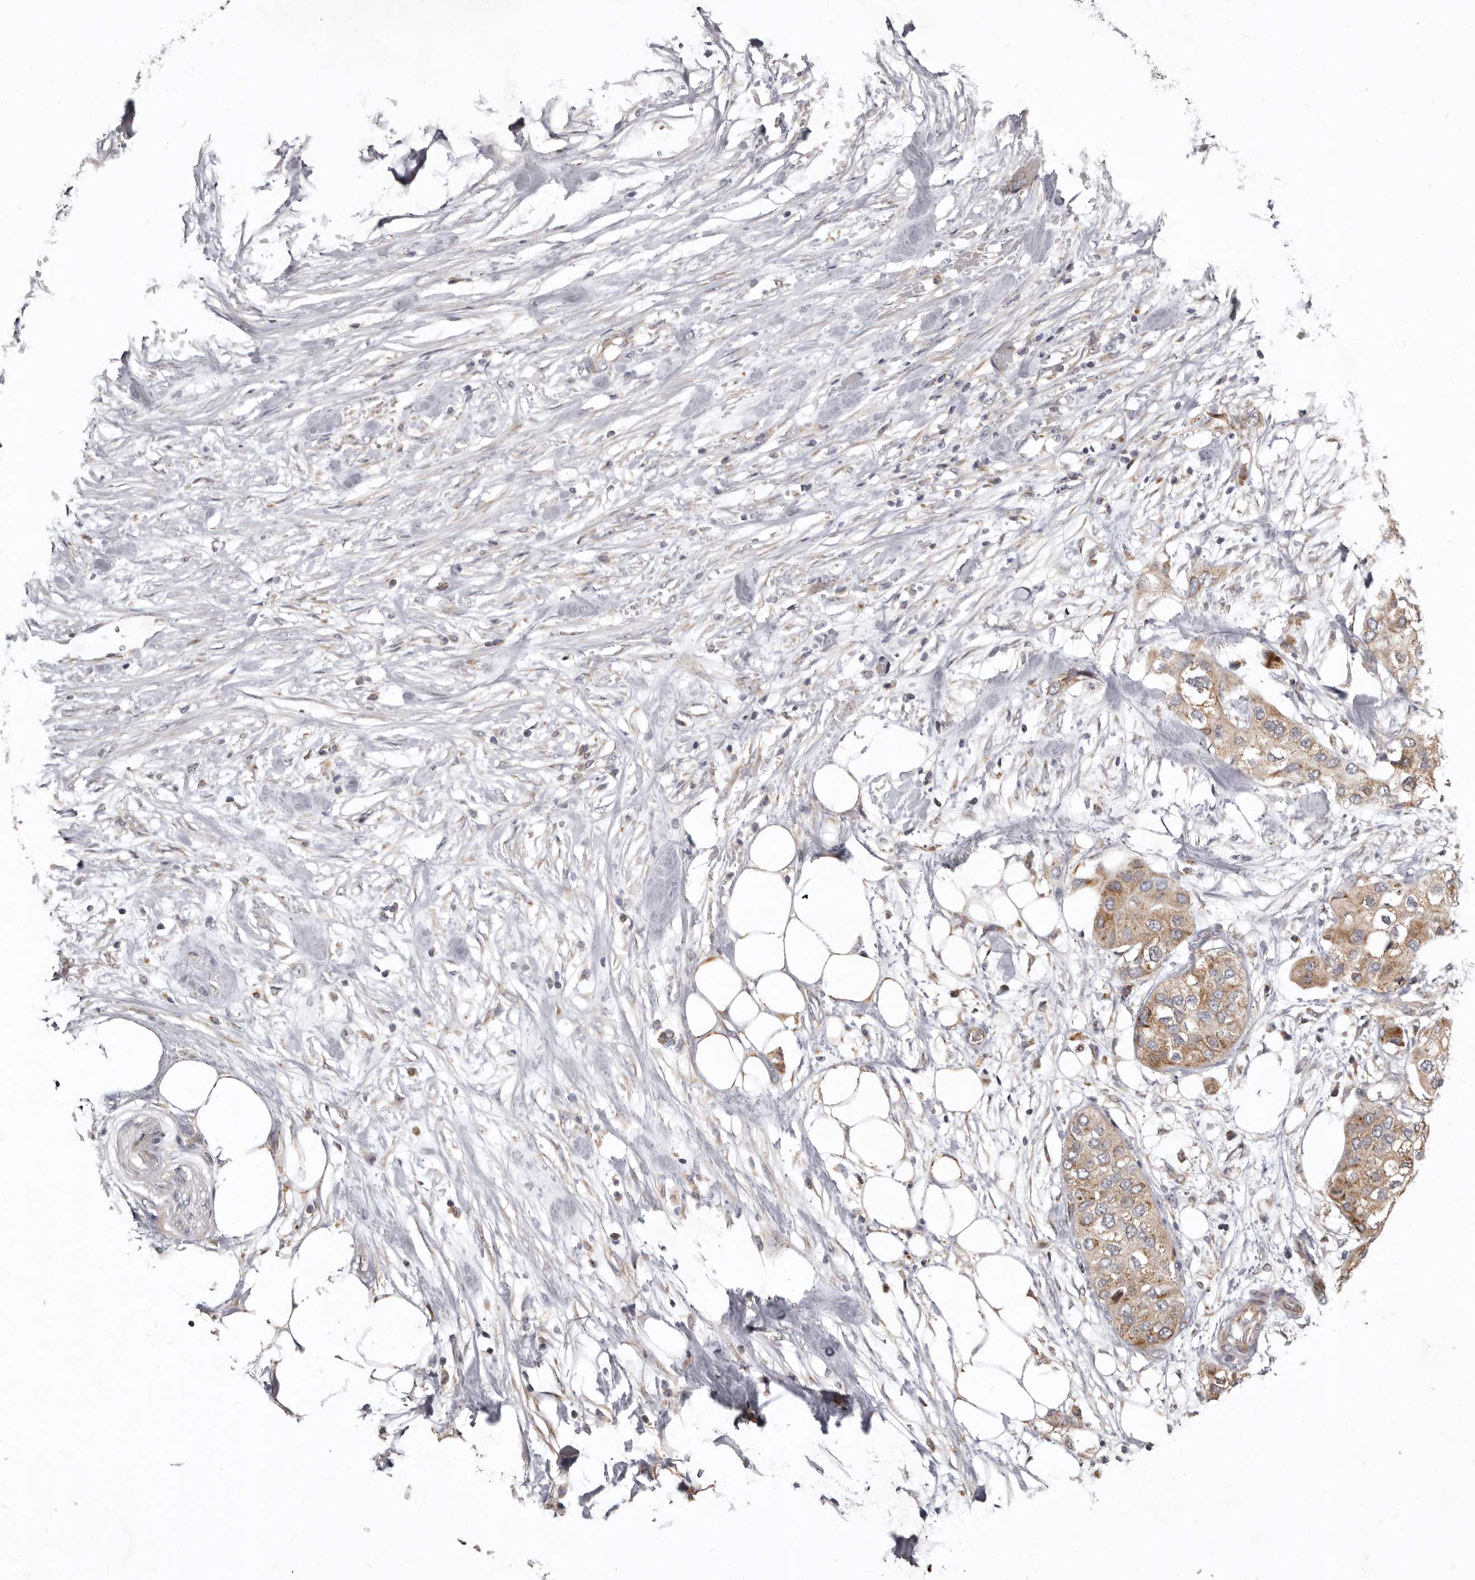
{"staining": {"intensity": "weak", "quantity": ">75%", "location": "cytoplasmic/membranous"}, "tissue": "urothelial cancer", "cell_type": "Tumor cells", "image_type": "cancer", "snomed": [{"axis": "morphology", "description": "Urothelial carcinoma, High grade"}, {"axis": "topography", "description": "Urinary bladder"}], "caption": "The immunohistochemical stain labels weak cytoplasmic/membranous expression in tumor cells of urothelial carcinoma (high-grade) tissue.", "gene": "SMC4", "patient": {"sex": "male", "age": 64}}